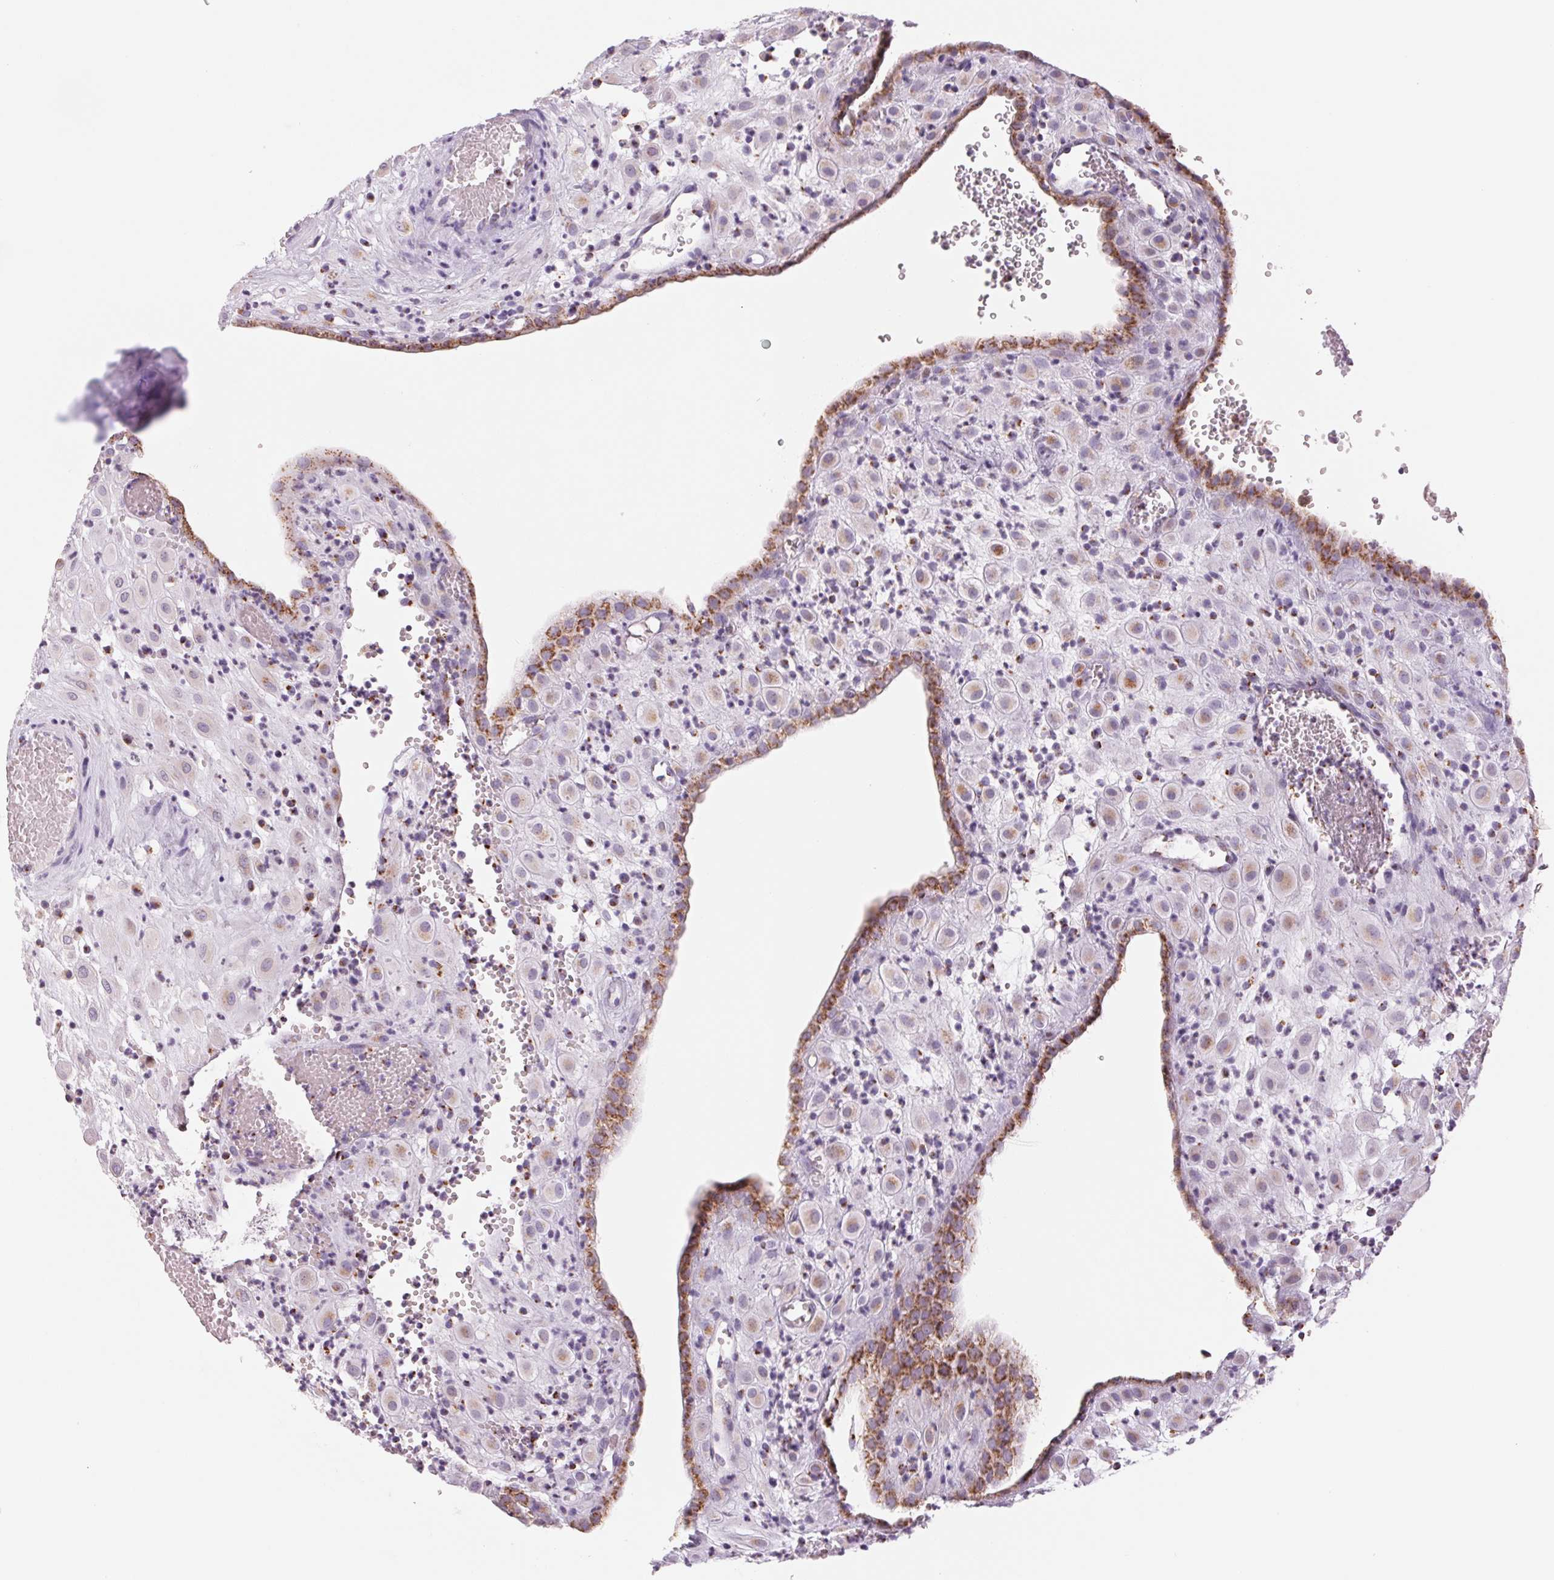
{"staining": {"intensity": "moderate", "quantity": "<25%", "location": "cytoplasmic/membranous"}, "tissue": "placenta", "cell_type": "Decidual cells", "image_type": "normal", "snomed": [{"axis": "morphology", "description": "Normal tissue, NOS"}, {"axis": "topography", "description": "Placenta"}], "caption": "Immunohistochemistry micrograph of normal placenta: placenta stained using immunohistochemistry (IHC) displays low levels of moderate protein expression localized specifically in the cytoplasmic/membranous of decidual cells, appearing as a cytoplasmic/membranous brown color.", "gene": "GALNT7", "patient": {"sex": "female", "age": 24}}